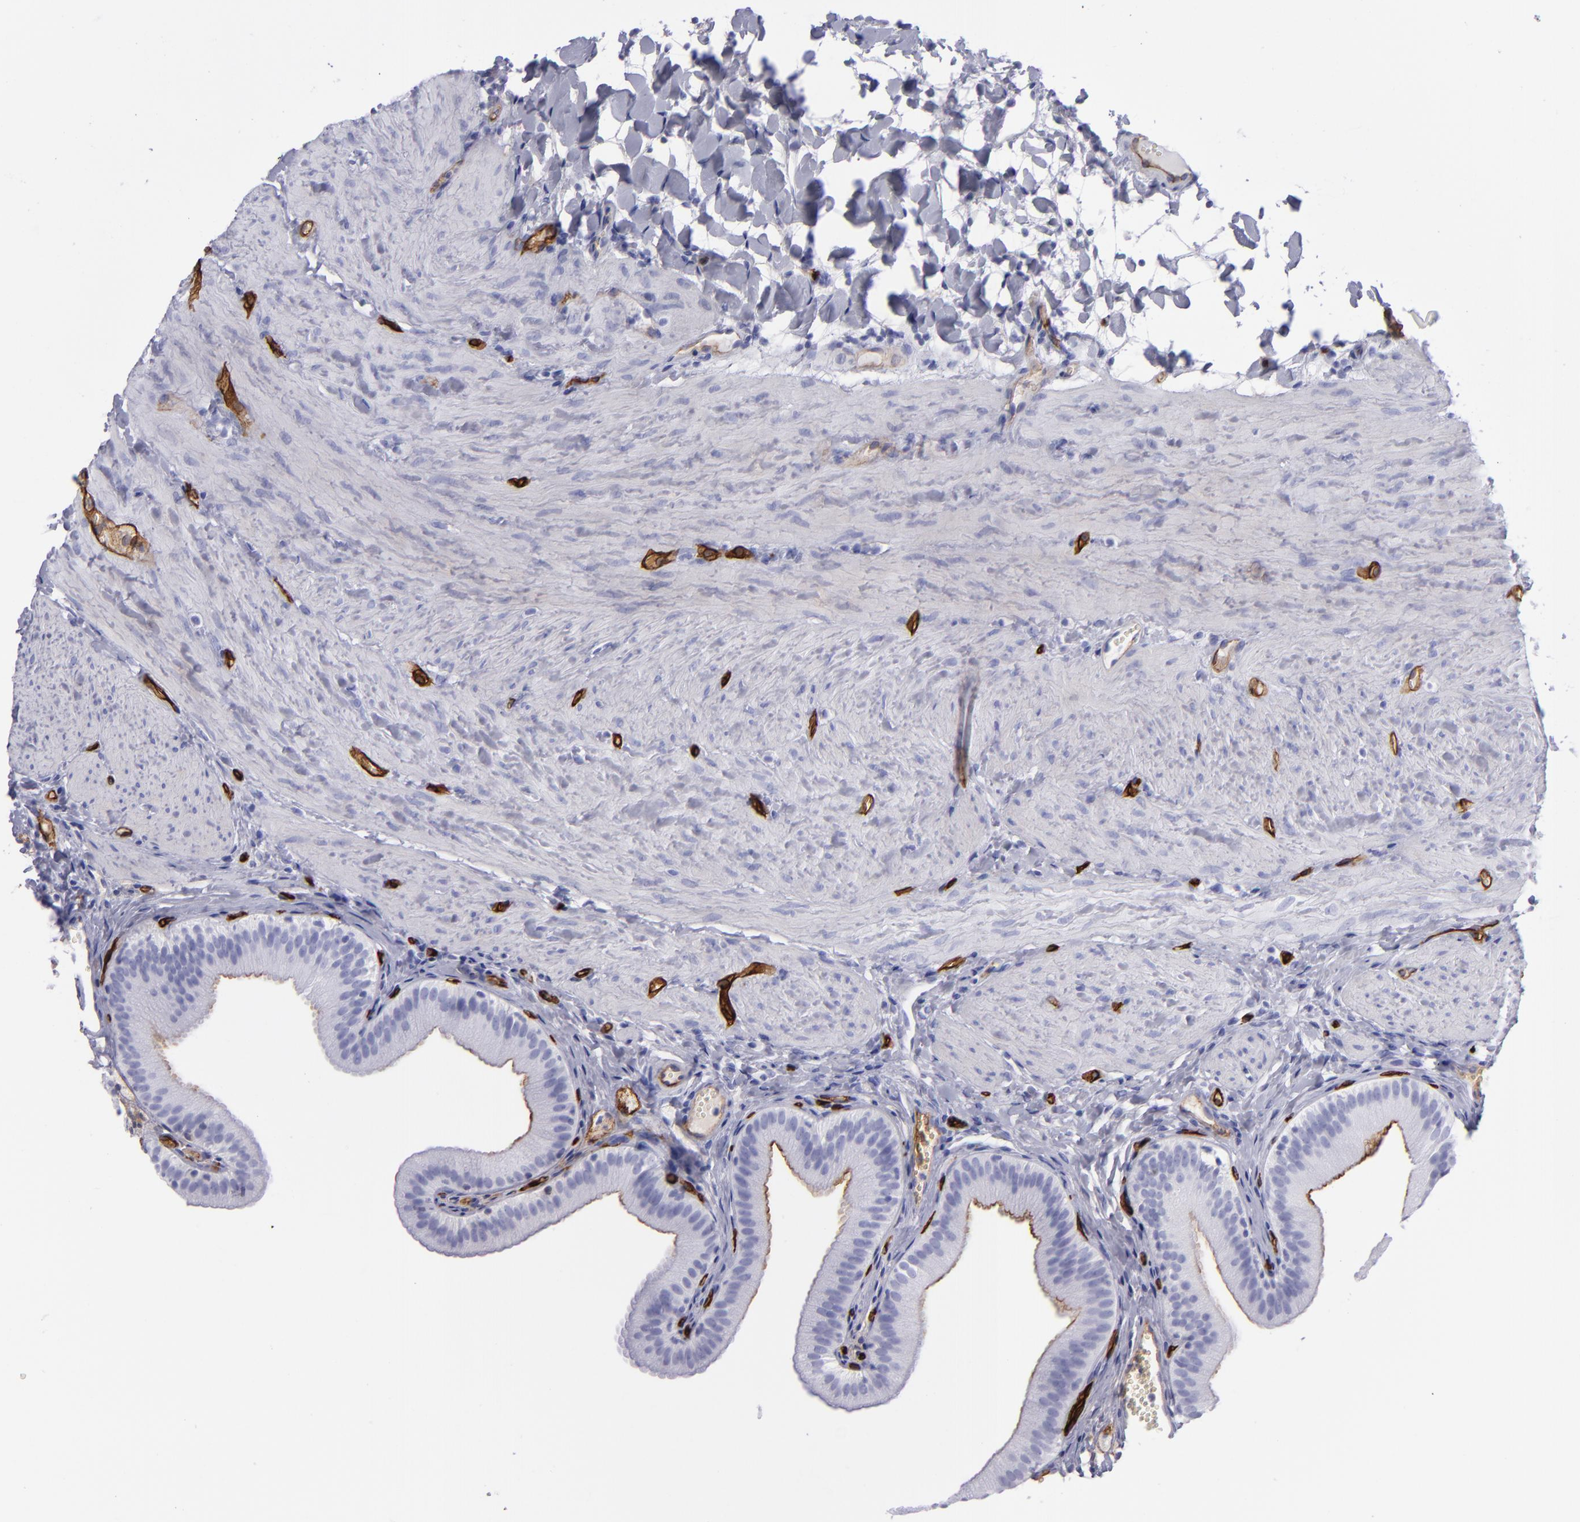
{"staining": {"intensity": "moderate", "quantity": "25%-75%", "location": "cytoplasmic/membranous"}, "tissue": "gallbladder", "cell_type": "Glandular cells", "image_type": "normal", "snomed": [{"axis": "morphology", "description": "Normal tissue, NOS"}, {"axis": "topography", "description": "Gallbladder"}], "caption": "Immunohistochemical staining of benign gallbladder shows 25%-75% levels of moderate cytoplasmic/membranous protein positivity in about 25%-75% of glandular cells.", "gene": "ACE", "patient": {"sex": "female", "age": 24}}